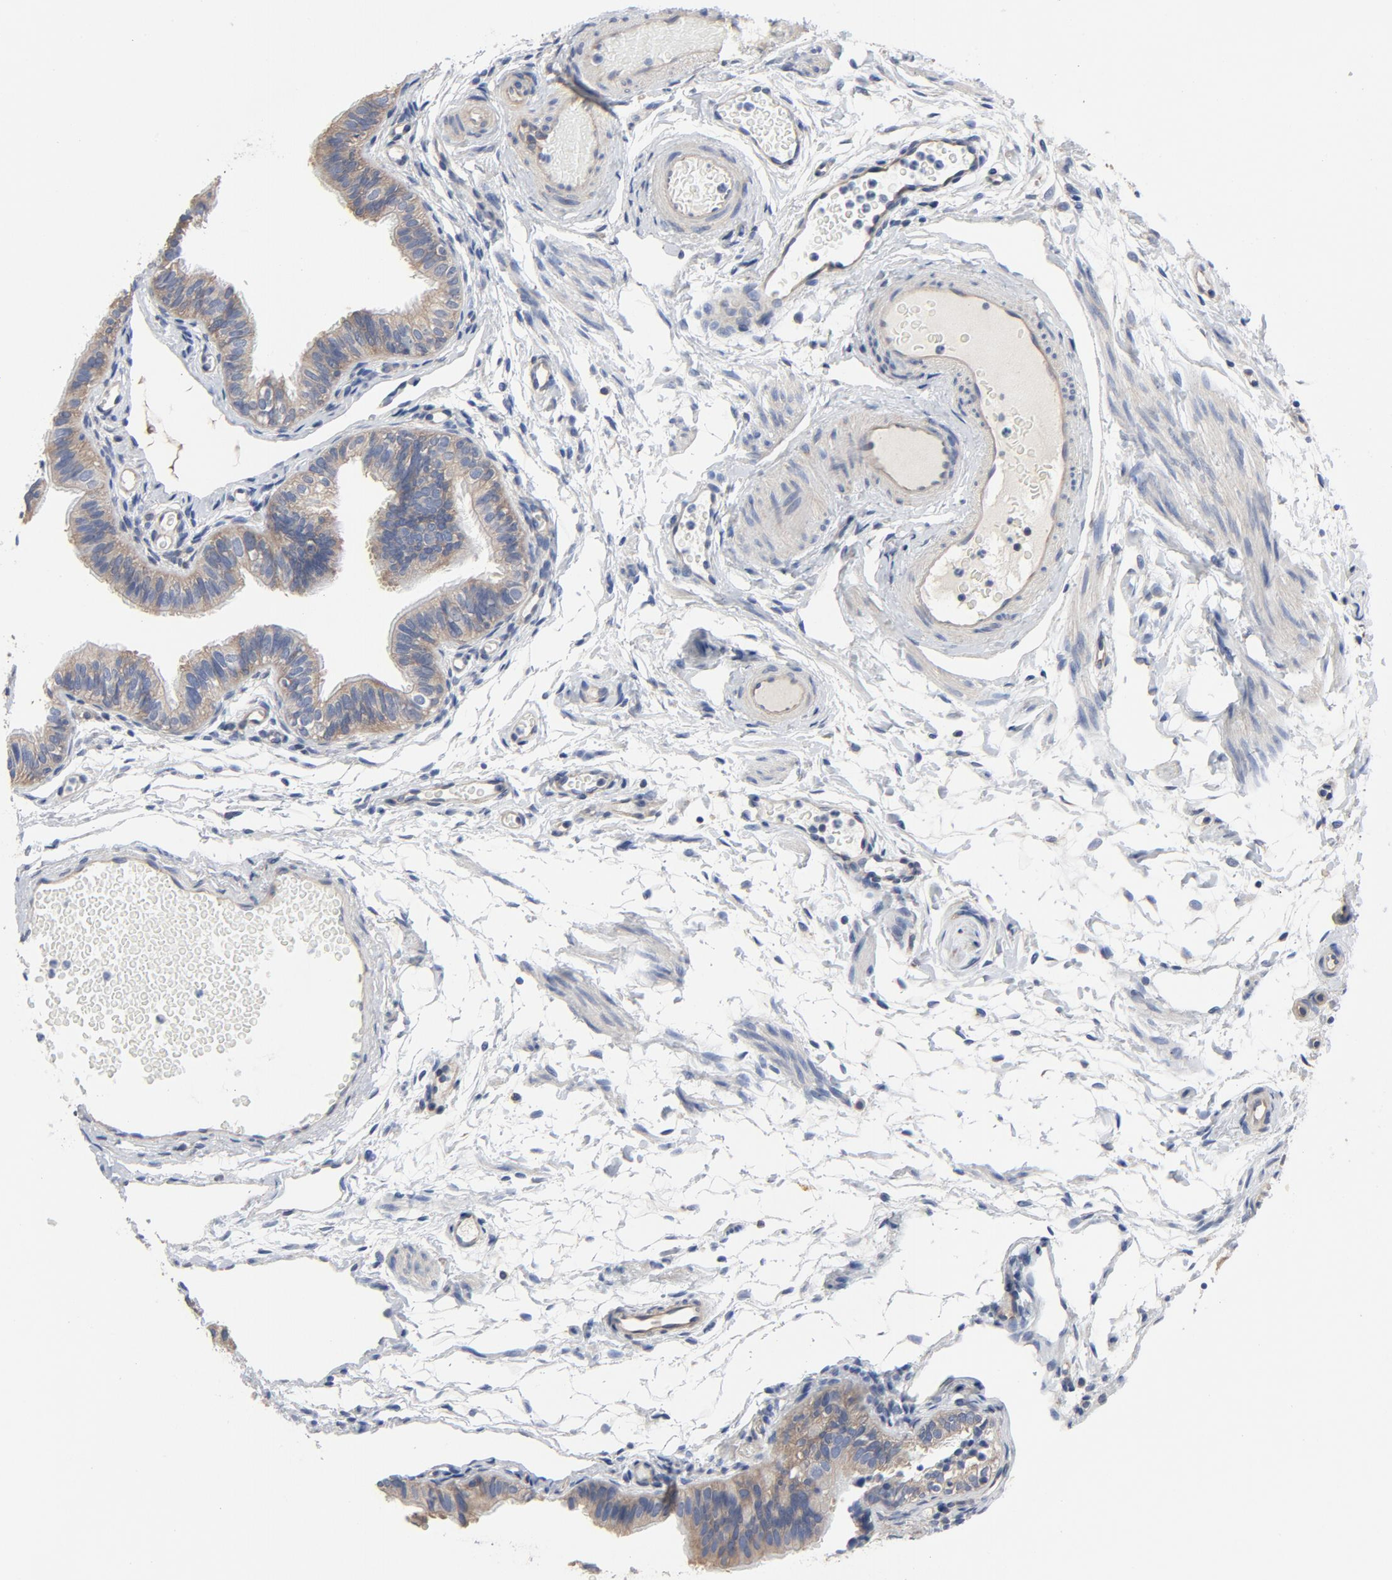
{"staining": {"intensity": "moderate", "quantity": ">75%", "location": "cytoplasmic/membranous"}, "tissue": "fallopian tube", "cell_type": "Glandular cells", "image_type": "normal", "snomed": [{"axis": "morphology", "description": "Normal tissue, NOS"}, {"axis": "morphology", "description": "Dermoid, NOS"}, {"axis": "topography", "description": "Fallopian tube"}], "caption": "Glandular cells exhibit medium levels of moderate cytoplasmic/membranous expression in about >75% of cells in unremarkable fallopian tube.", "gene": "DYNLT3", "patient": {"sex": "female", "age": 33}}